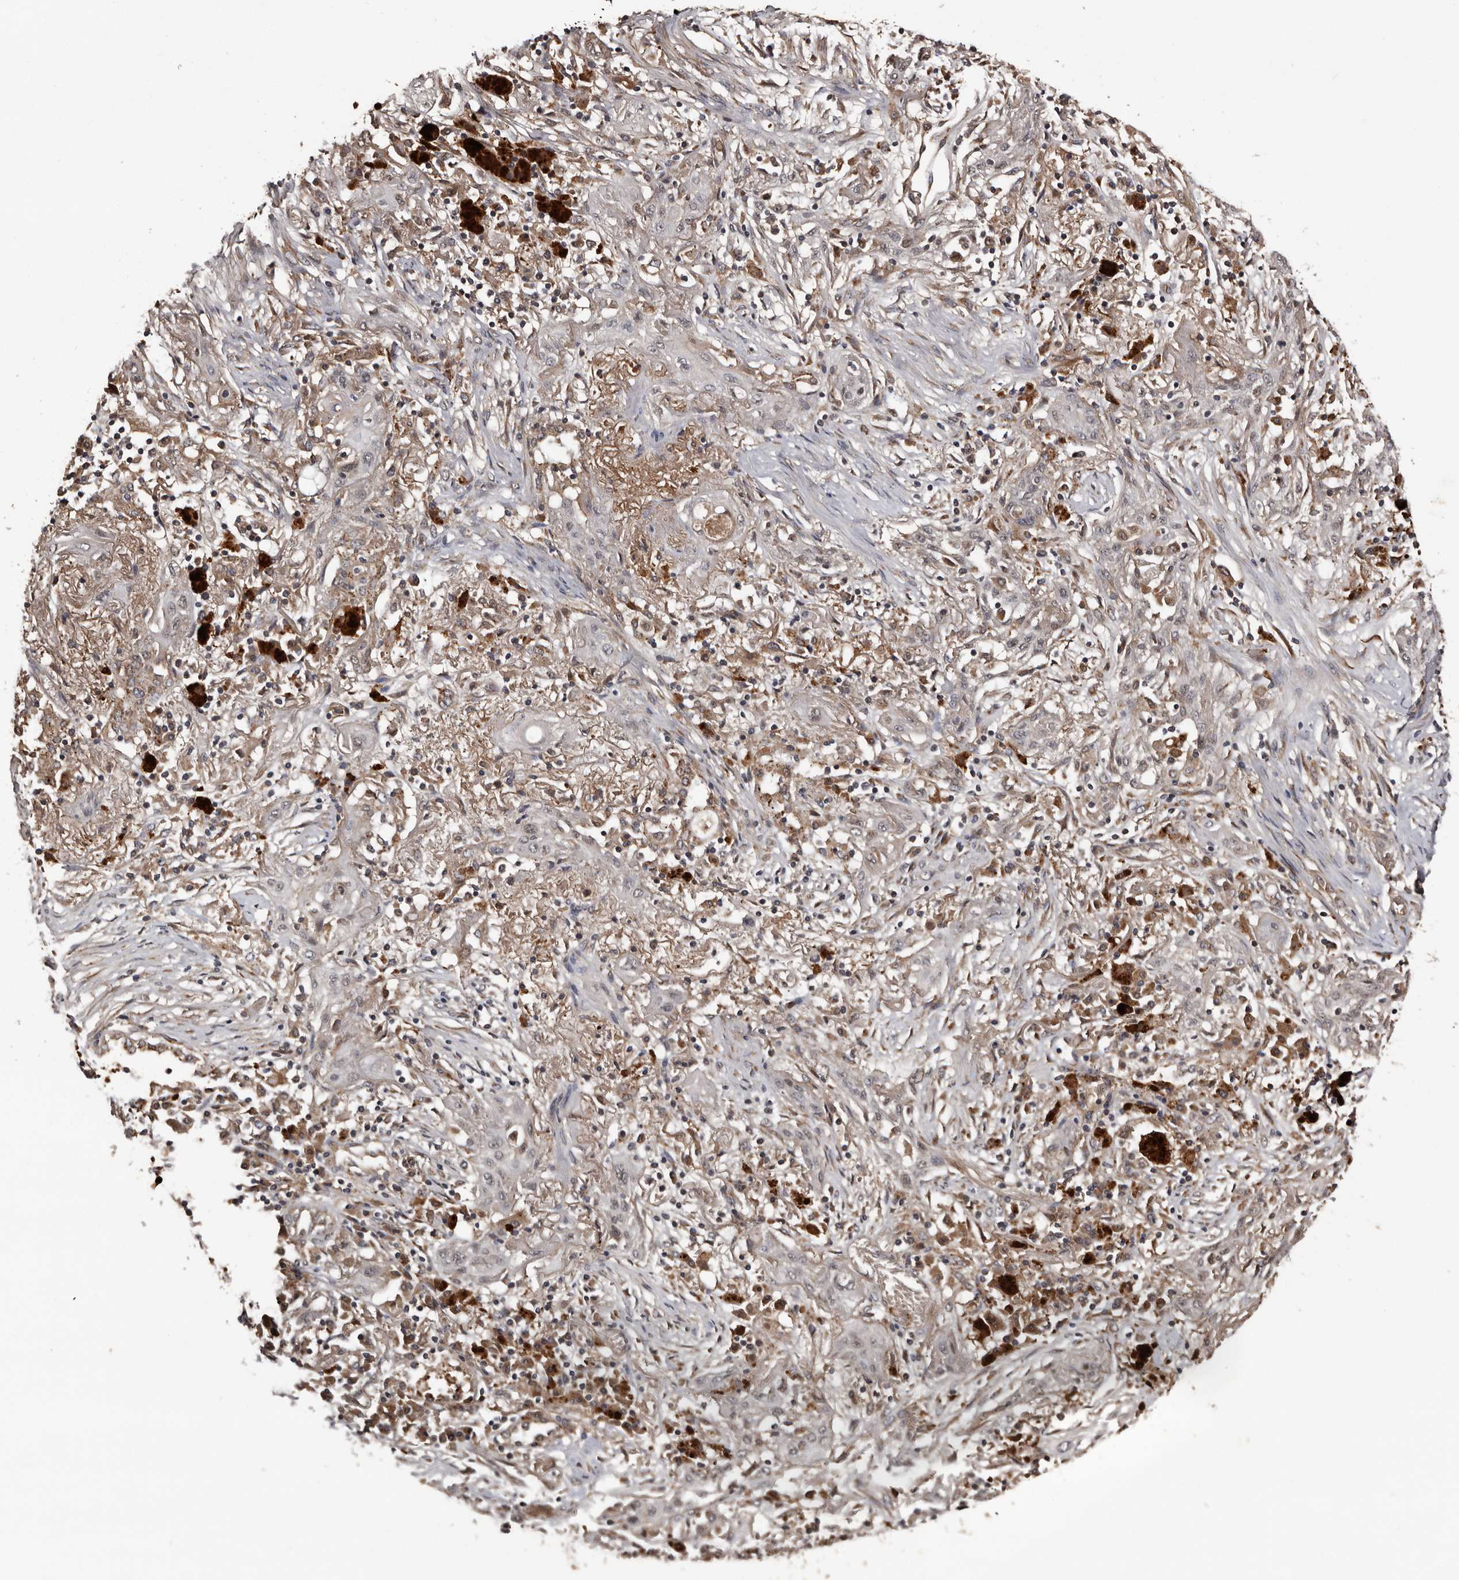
{"staining": {"intensity": "negative", "quantity": "none", "location": "none"}, "tissue": "lung cancer", "cell_type": "Tumor cells", "image_type": "cancer", "snomed": [{"axis": "morphology", "description": "Squamous cell carcinoma, NOS"}, {"axis": "topography", "description": "Lung"}], "caption": "DAB (3,3'-diaminobenzidine) immunohistochemical staining of lung squamous cell carcinoma shows no significant positivity in tumor cells. Brightfield microscopy of immunohistochemistry stained with DAB (3,3'-diaminobenzidine) (brown) and hematoxylin (blue), captured at high magnification.", "gene": "SERTAD4", "patient": {"sex": "female", "age": 47}}